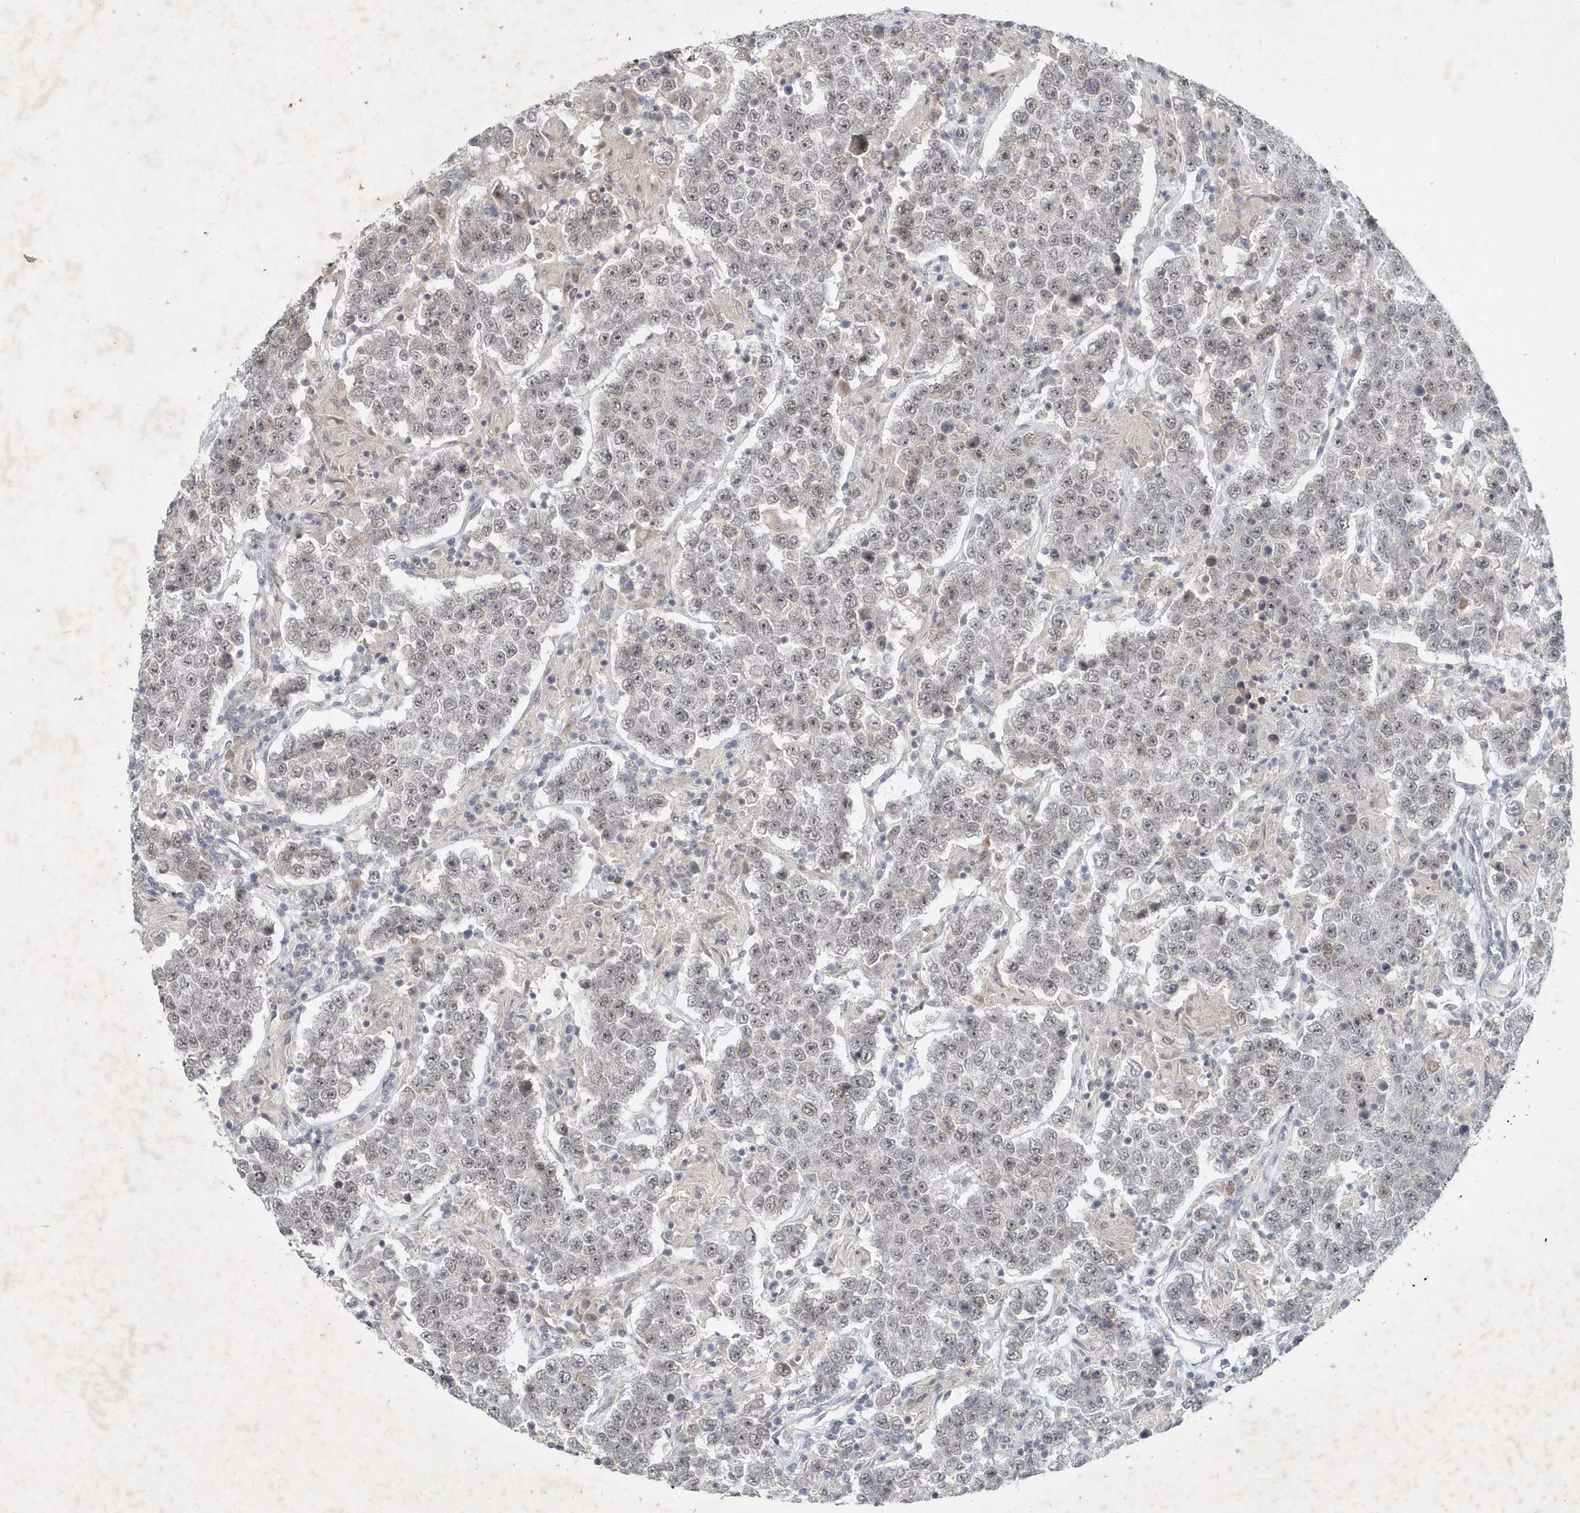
{"staining": {"intensity": "weak", "quantity": "25%-75%", "location": "nuclear"}, "tissue": "testis cancer", "cell_type": "Tumor cells", "image_type": "cancer", "snomed": [{"axis": "morphology", "description": "Normal tissue, NOS"}, {"axis": "morphology", "description": "Urothelial carcinoma, High grade"}, {"axis": "morphology", "description": "Seminoma, NOS"}, {"axis": "morphology", "description": "Carcinoma, Embryonal, NOS"}, {"axis": "topography", "description": "Urinary bladder"}, {"axis": "topography", "description": "Testis"}], "caption": "A high-resolution micrograph shows immunohistochemistry staining of seminoma (testis), which shows weak nuclear staining in about 25%-75% of tumor cells.", "gene": "ZBTB9", "patient": {"sex": "male", "age": 41}}